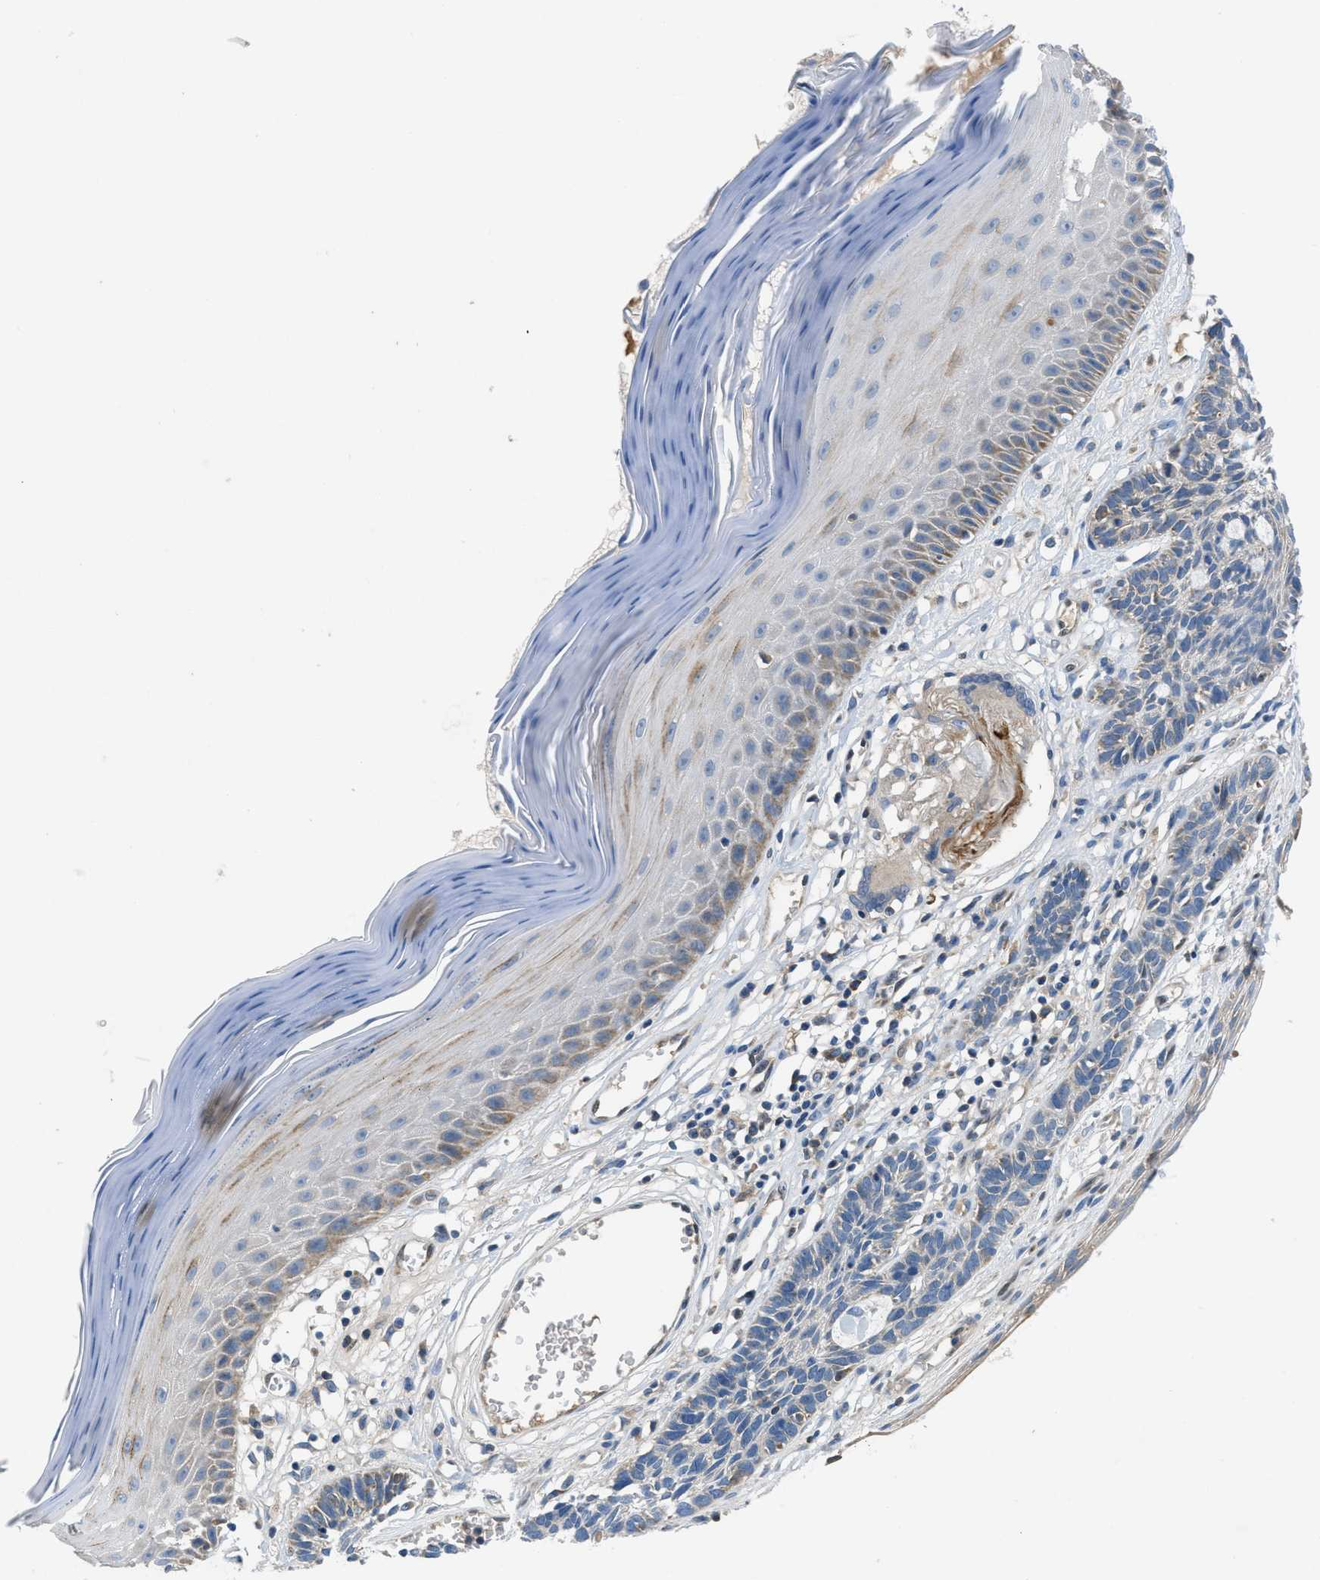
{"staining": {"intensity": "negative", "quantity": "none", "location": "none"}, "tissue": "skin cancer", "cell_type": "Tumor cells", "image_type": "cancer", "snomed": [{"axis": "morphology", "description": "Basal cell carcinoma"}, {"axis": "topography", "description": "Skin"}], "caption": "Tumor cells are negative for protein expression in human skin cancer.", "gene": "PNKD", "patient": {"sex": "male", "age": 67}}